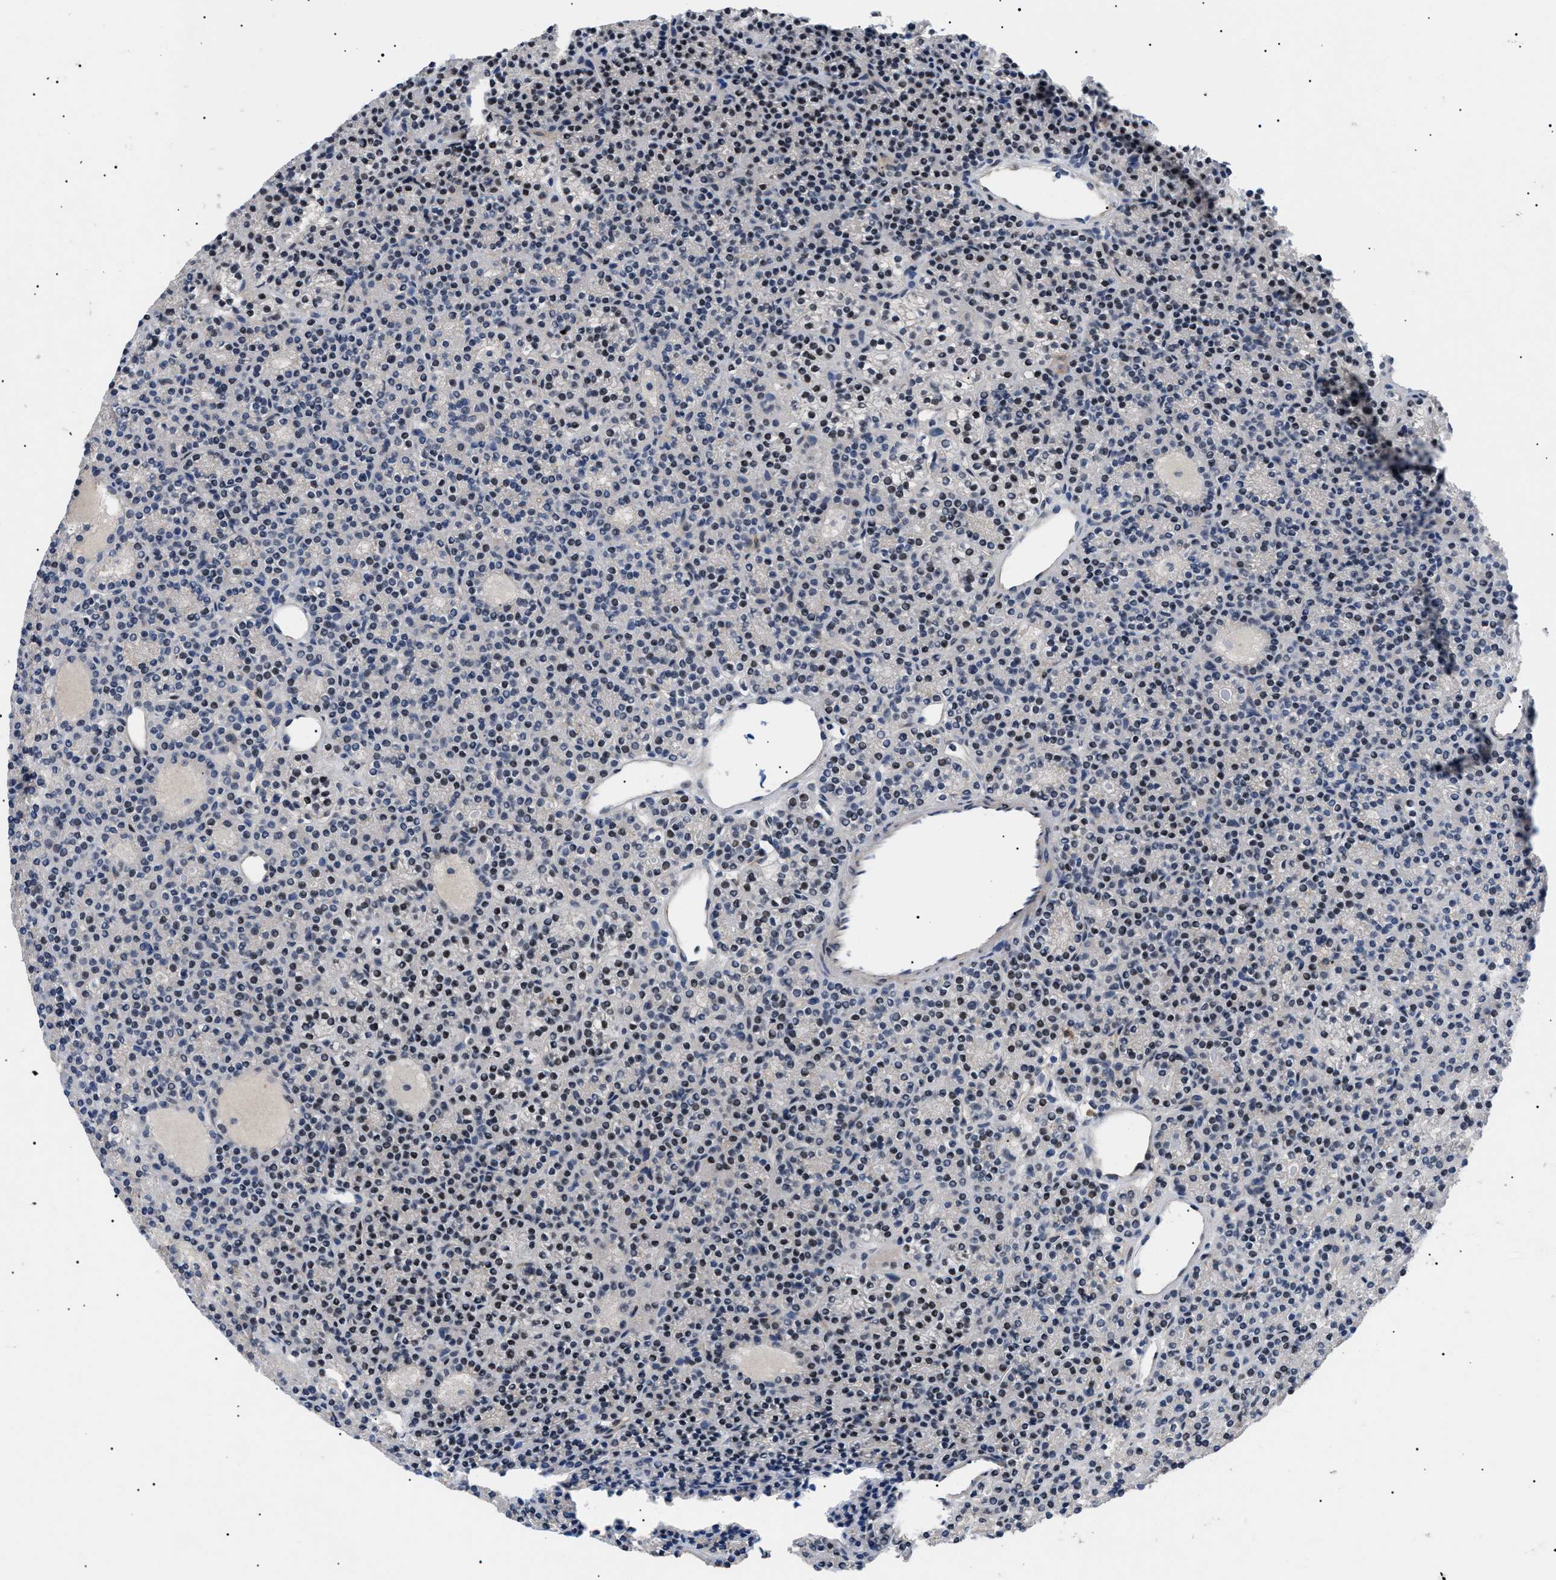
{"staining": {"intensity": "negative", "quantity": "none", "location": "none"}, "tissue": "parathyroid gland", "cell_type": "Glandular cells", "image_type": "normal", "snomed": [{"axis": "morphology", "description": "Normal tissue, NOS"}, {"axis": "morphology", "description": "Adenoma, NOS"}, {"axis": "topography", "description": "Parathyroid gland"}], "caption": "Glandular cells are negative for brown protein staining in normal parathyroid gland. Nuclei are stained in blue.", "gene": "GARRE1", "patient": {"sex": "female", "age": 64}}